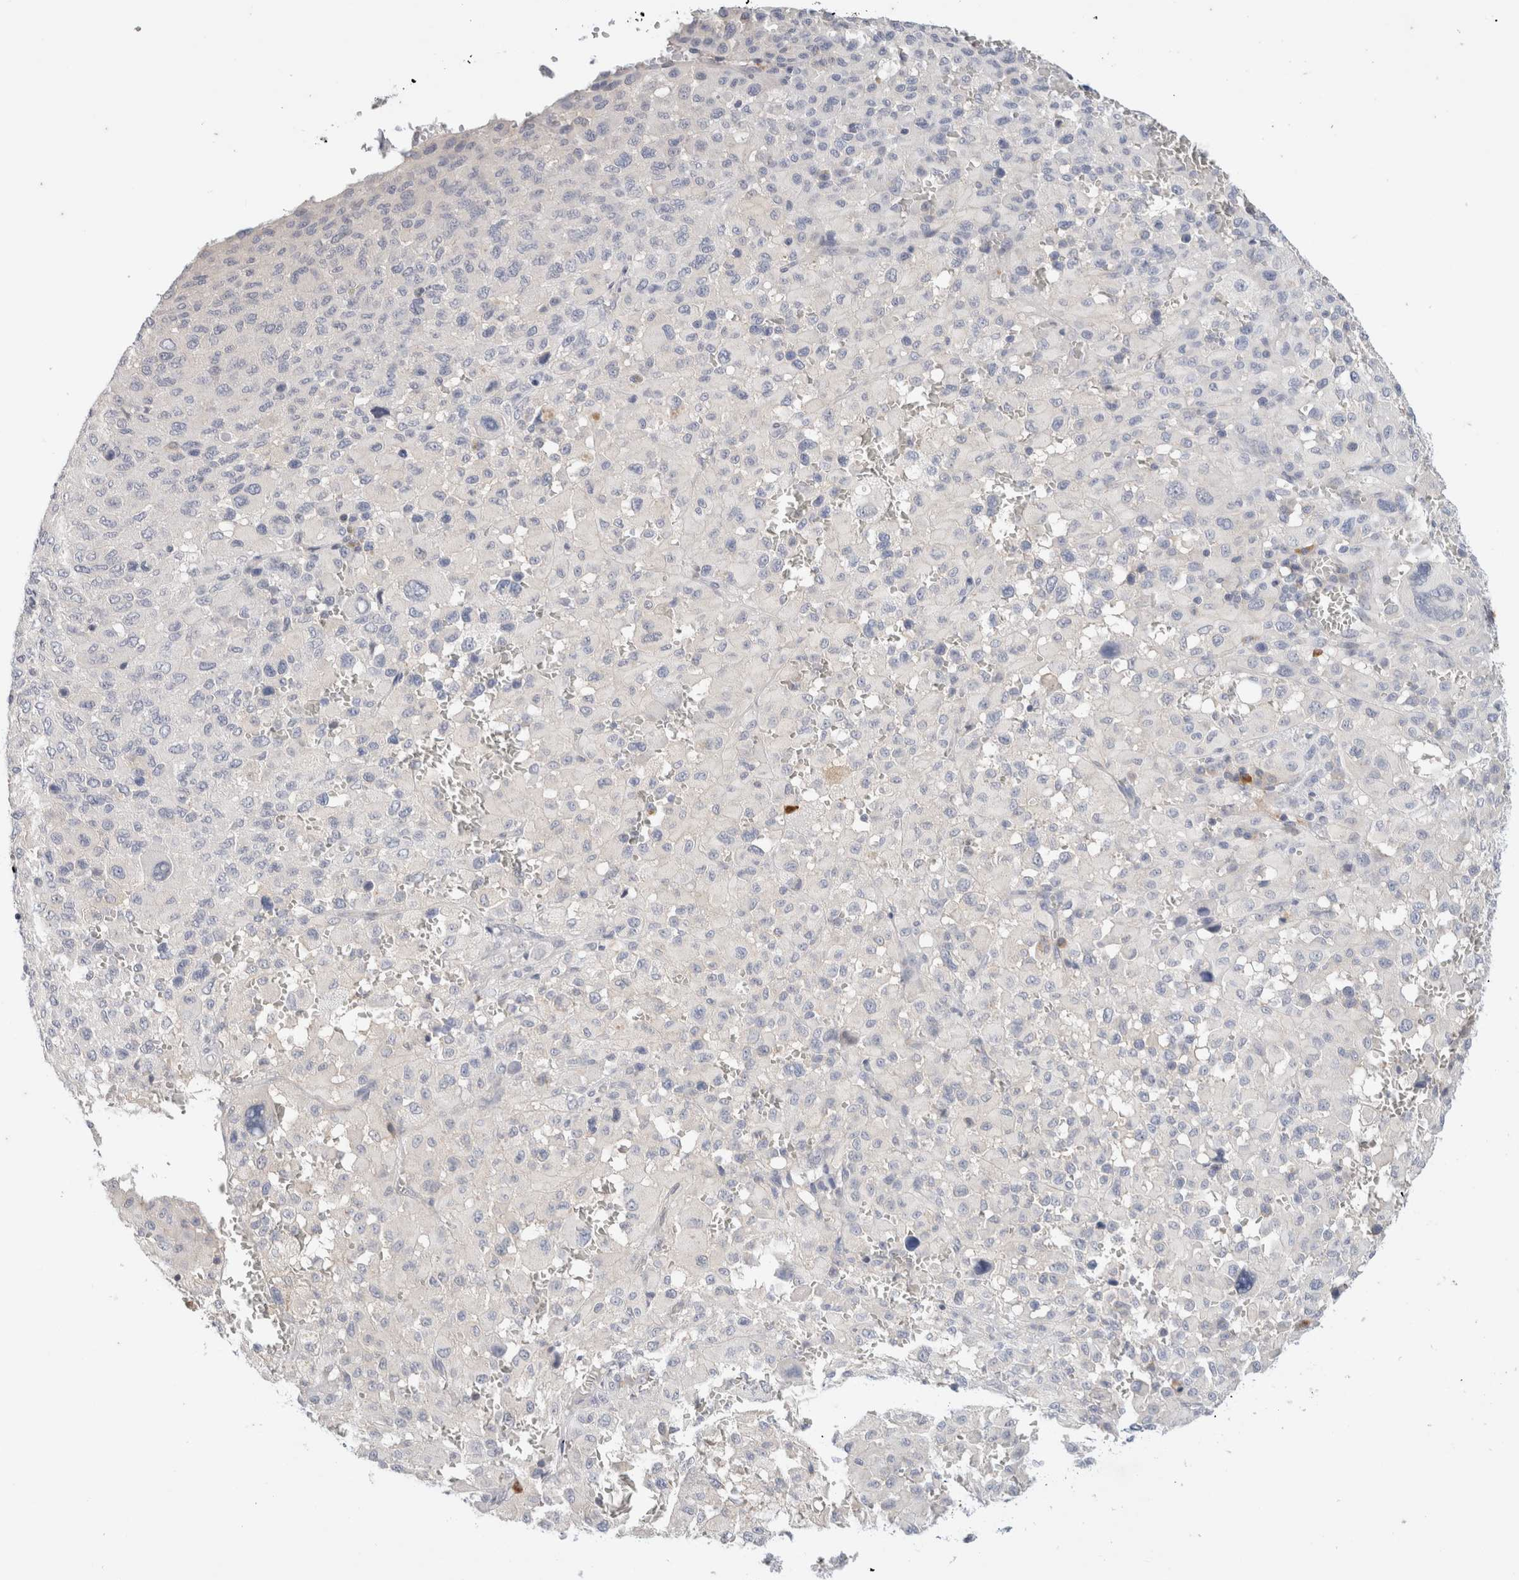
{"staining": {"intensity": "negative", "quantity": "none", "location": "none"}, "tissue": "melanoma", "cell_type": "Tumor cells", "image_type": "cancer", "snomed": [{"axis": "morphology", "description": "Malignant melanoma, Metastatic site"}, {"axis": "topography", "description": "Skin"}], "caption": "A micrograph of human melanoma is negative for staining in tumor cells. Nuclei are stained in blue.", "gene": "SPRTN", "patient": {"sex": "female", "age": 74}}